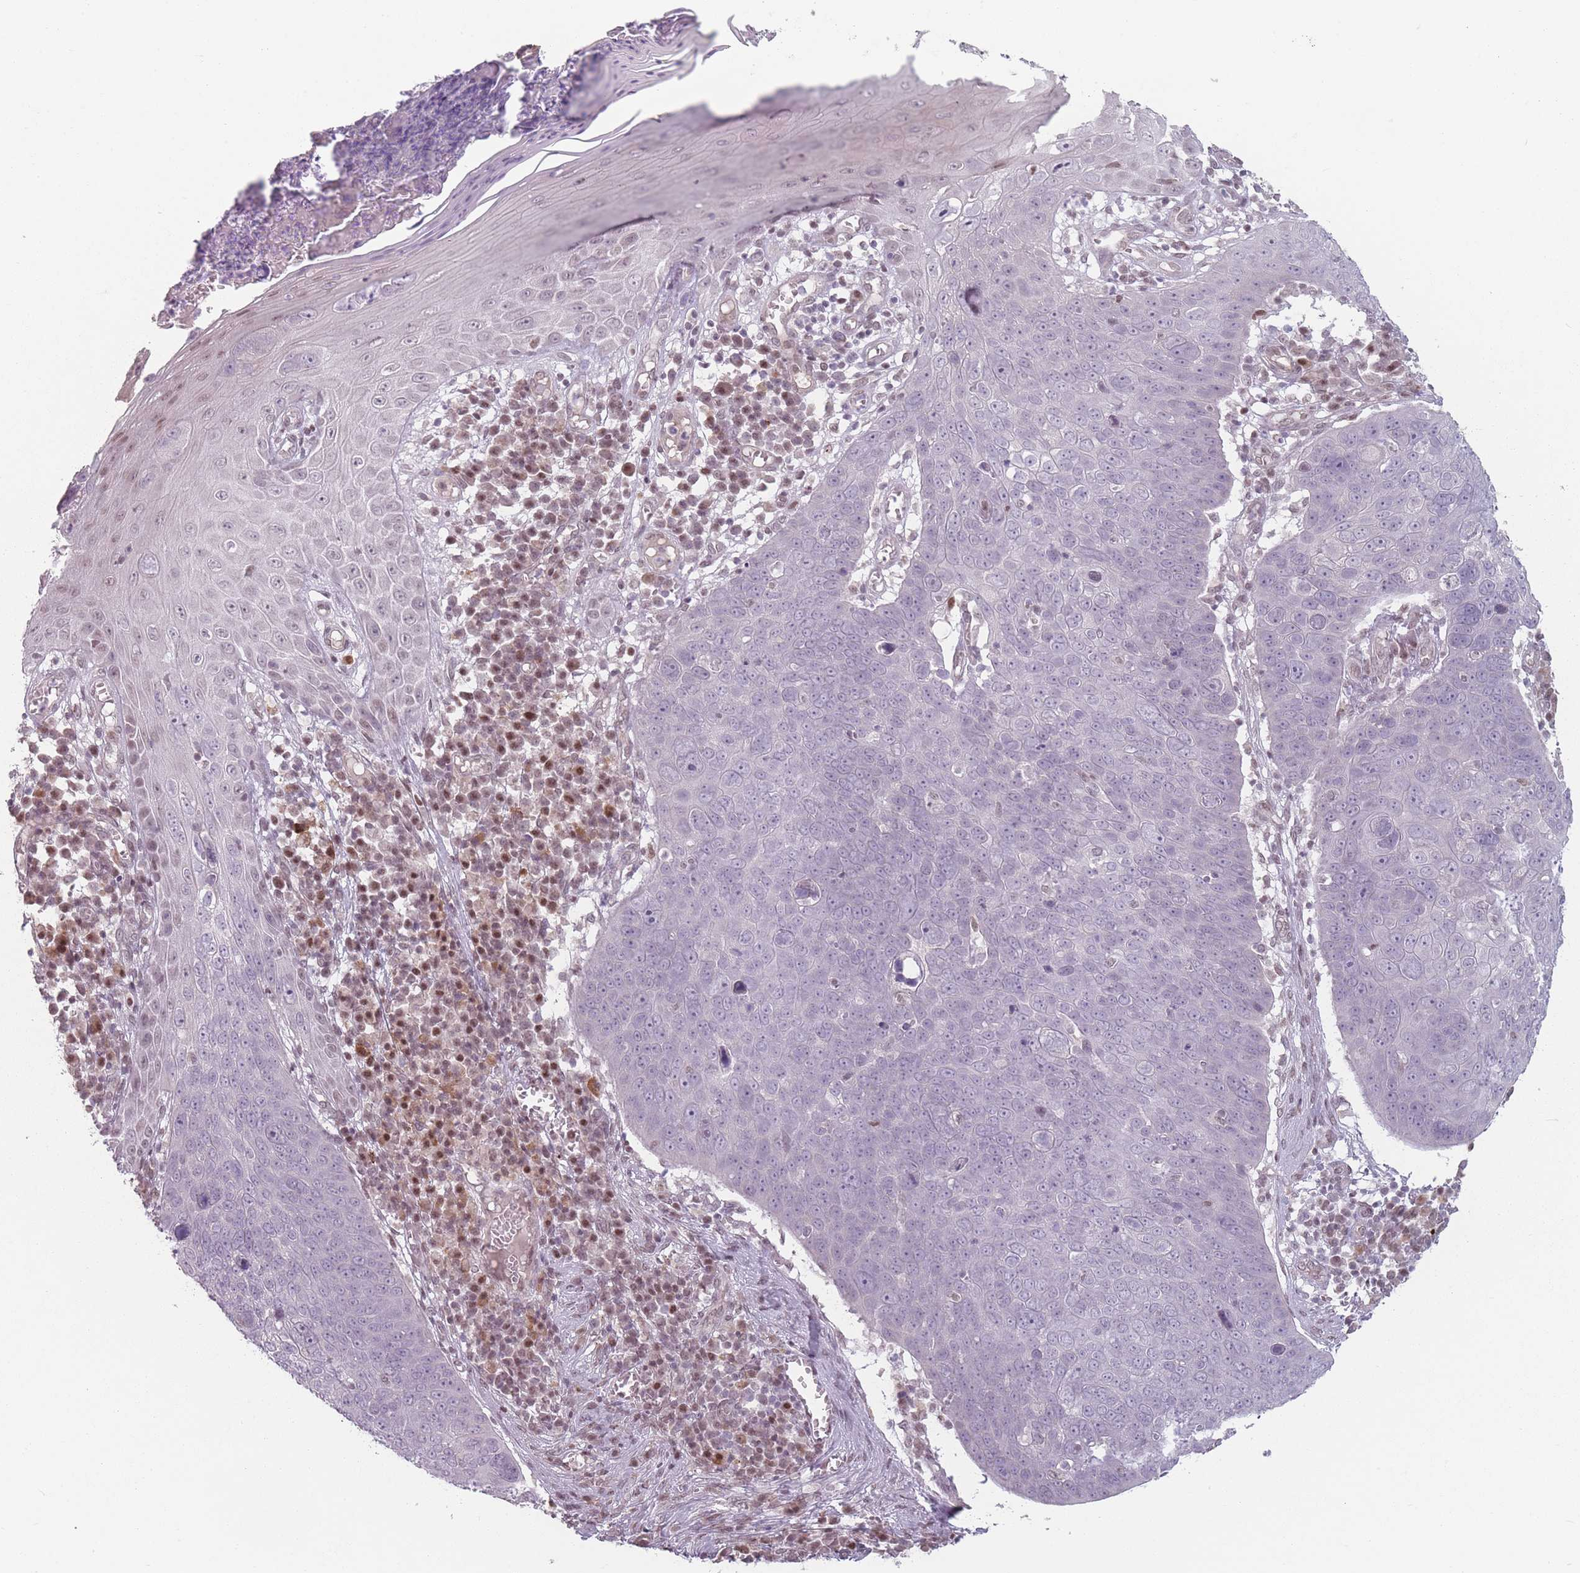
{"staining": {"intensity": "negative", "quantity": "none", "location": "none"}, "tissue": "skin cancer", "cell_type": "Tumor cells", "image_type": "cancer", "snomed": [{"axis": "morphology", "description": "Squamous cell carcinoma, NOS"}, {"axis": "topography", "description": "Skin"}], "caption": "Tumor cells show no significant positivity in skin squamous cell carcinoma.", "gene": "SH3BGRL2", "patient": {"sex": "male", "age": 71}}